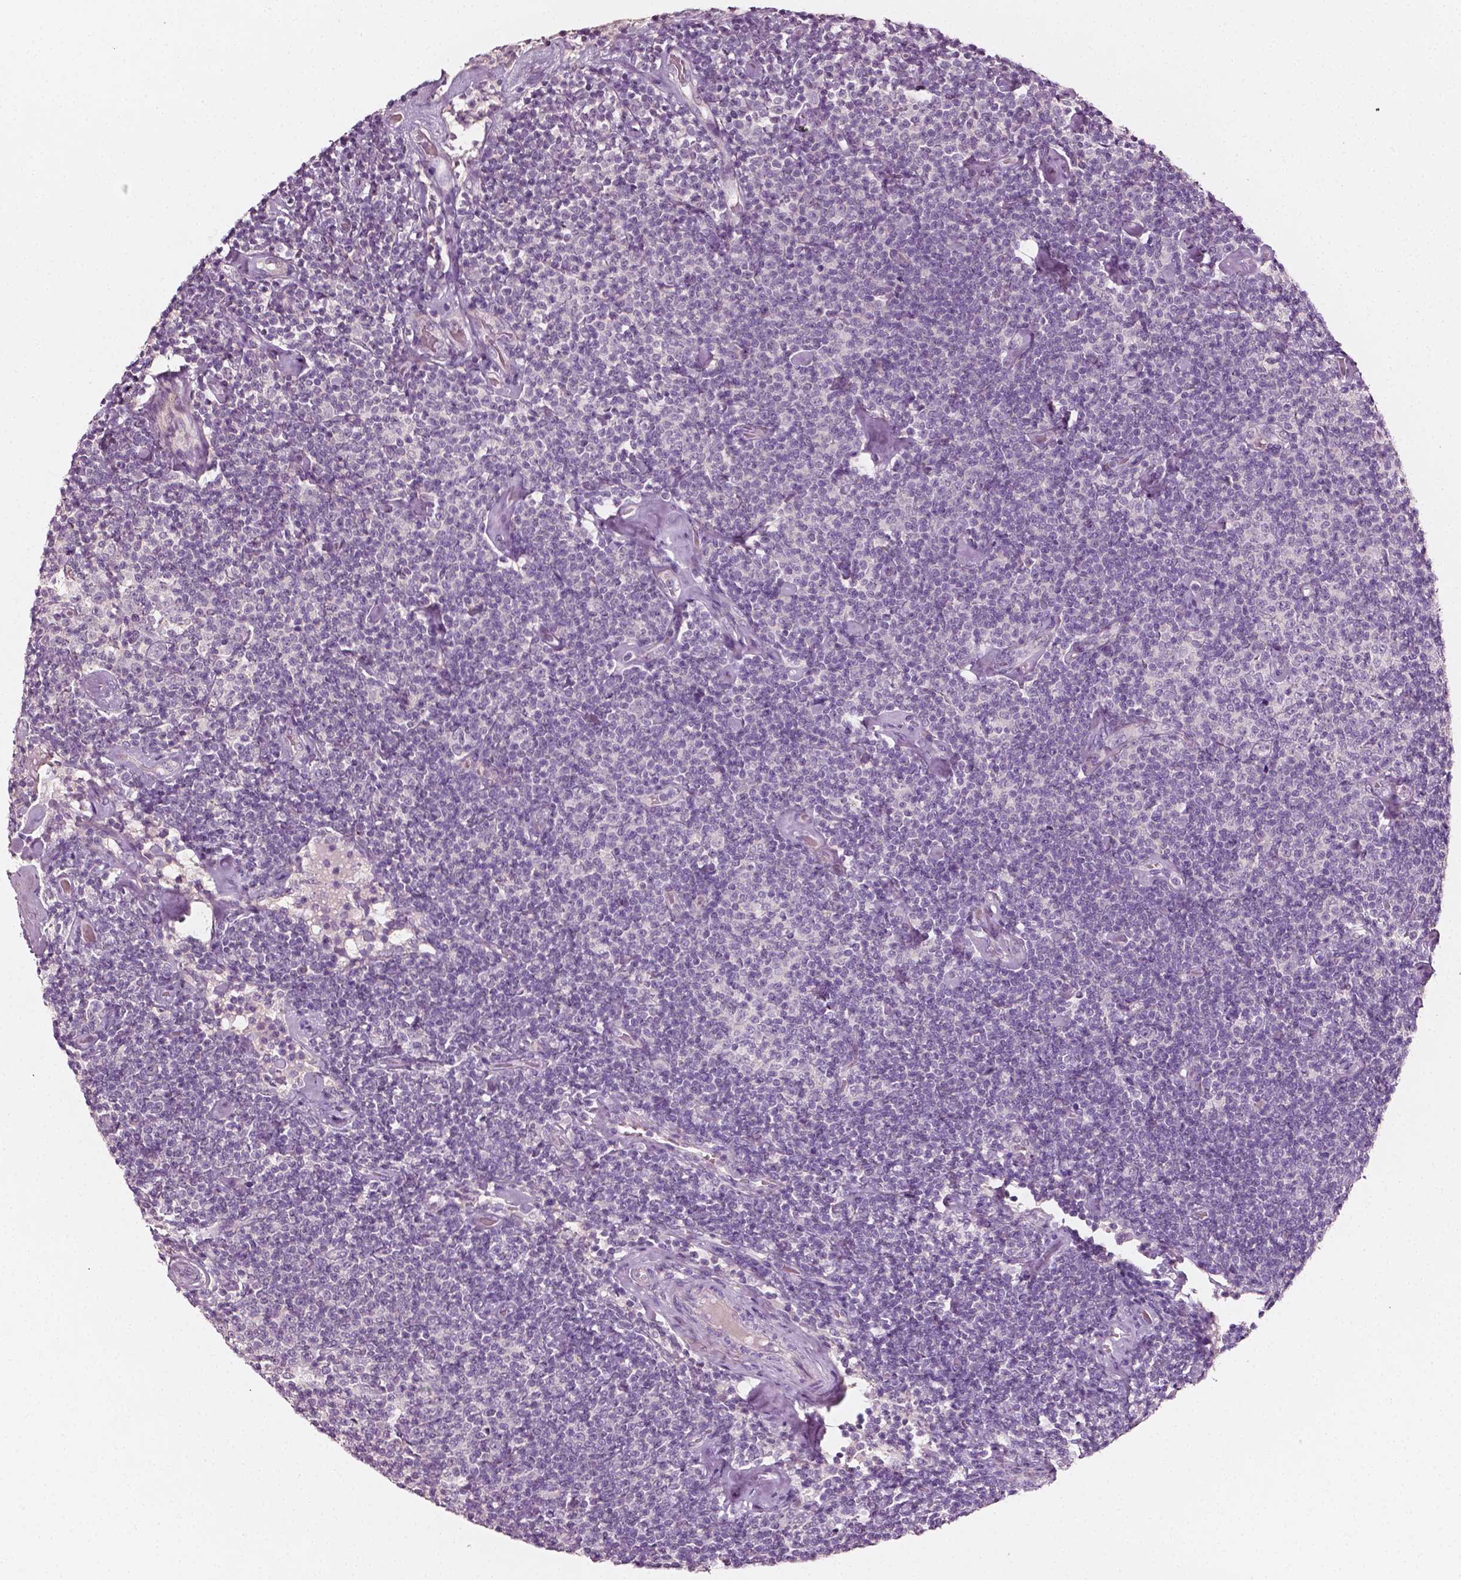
{"staining": {"intensity": "negative", "quantity": "none", "location": "none"}, "tissue": "lymphoma", "cell_type": "Tumor cells", "image_type": "cancer", "snomed": [{"axis": "morphology", "description": "Malignant lymphoma, non-Hodgkin's type, Low grade"}, {"axis": "topography", "description": "Lymph node"}], "caption": "Human lymphoma stained for a protein using IHC displays no expression in tumor cells.", "gene": "PLA2R1", "patient": {"sex": "male", "age": 81}}